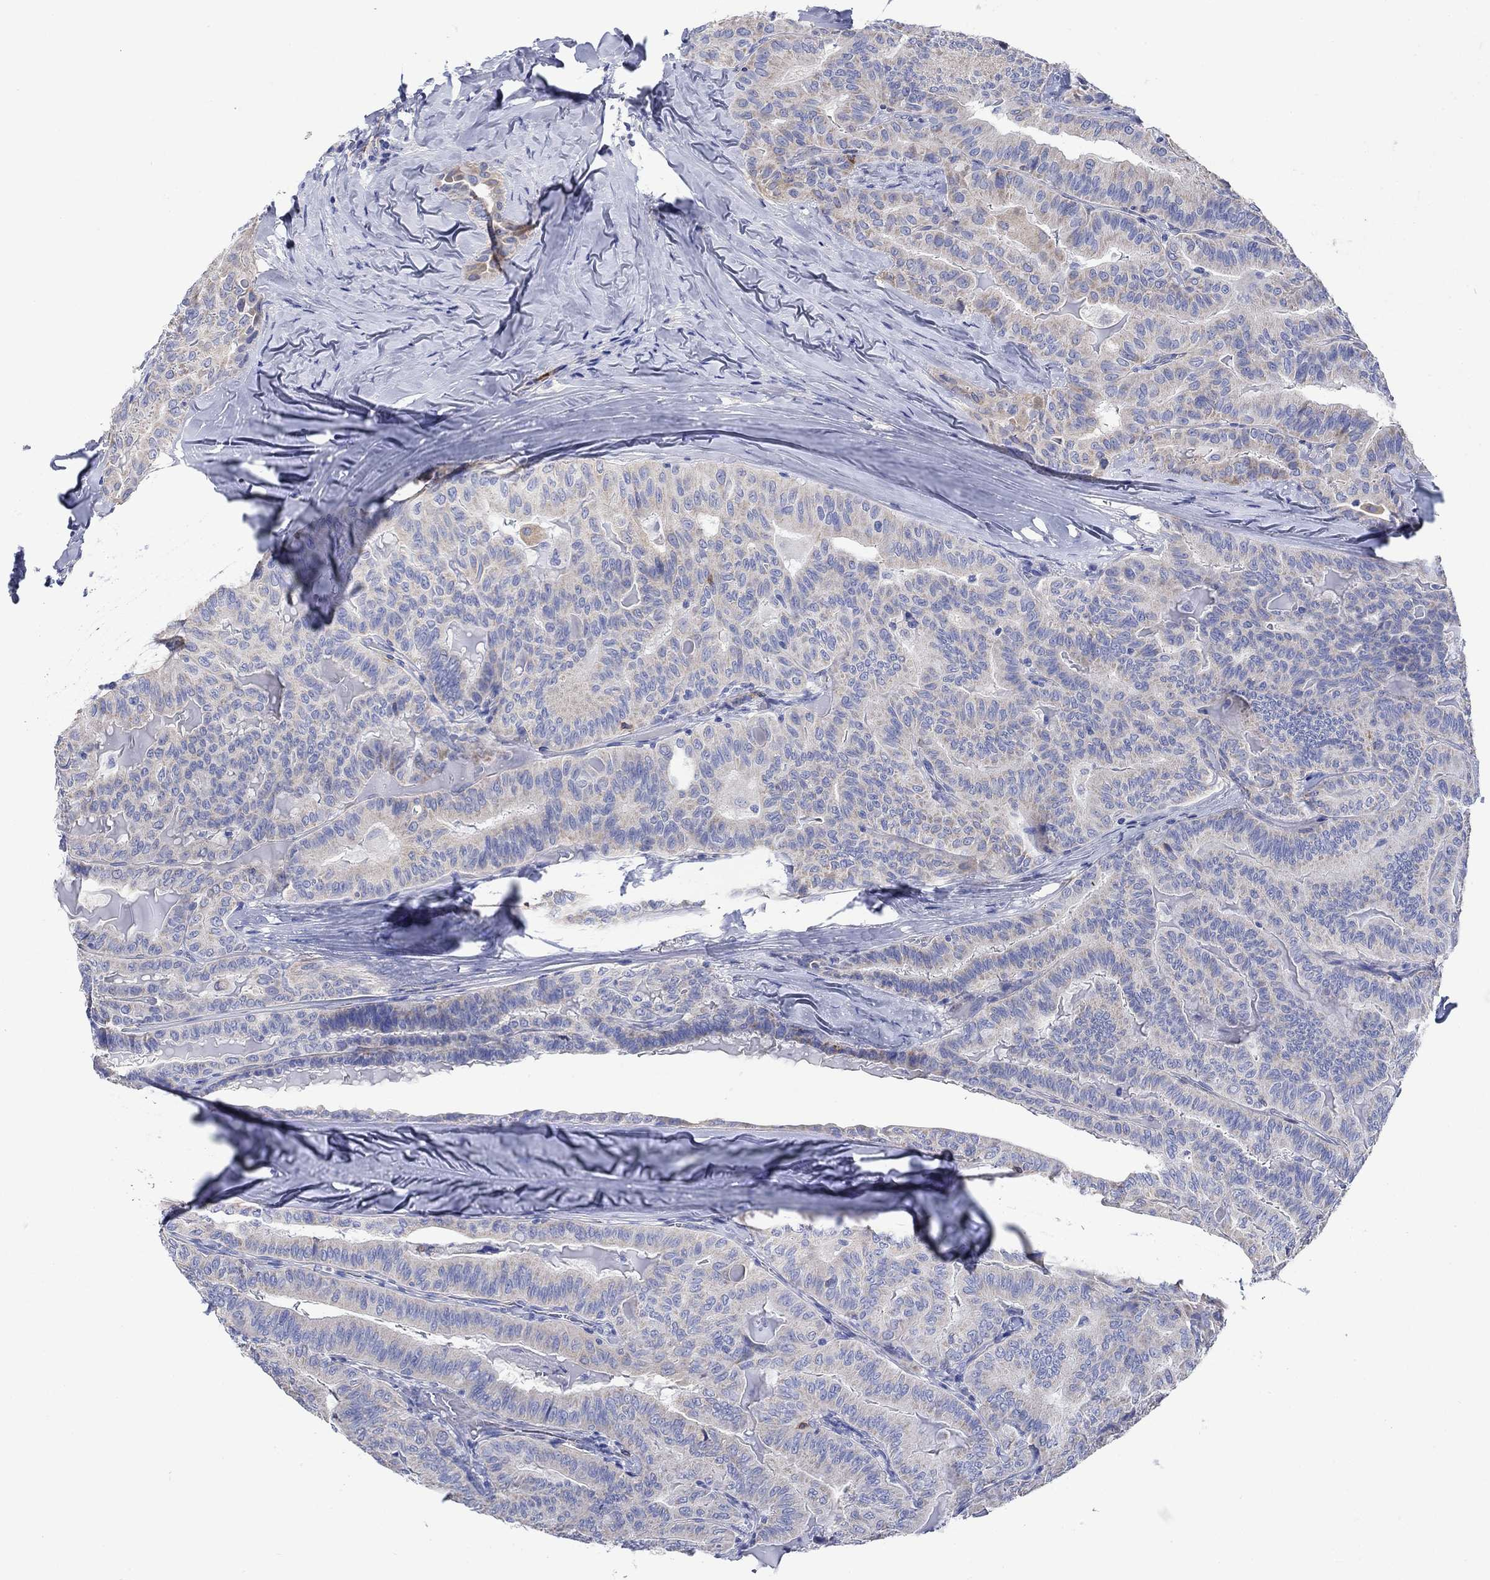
{"staining": {"intensity": "weak", "quantity": "<25%", "location": "cytoplasmic/membranous"}, "tissue": "thyroid cancer", "cell_type": "Tumor cells", "image_type": "cancer", "snomed": [{"axis": "morphology", "description": "Papillary adenocarcinoma, NOS"}, {"axis": "topography", "description": "Thyroid gland"}], "caption": "Immunohistochemistry of papillary adenocarcinoma (thyroid) reveals no expression in tumor cells.", "gene": "TRIM16", "patient": {"sex": "female", "age": 68}}